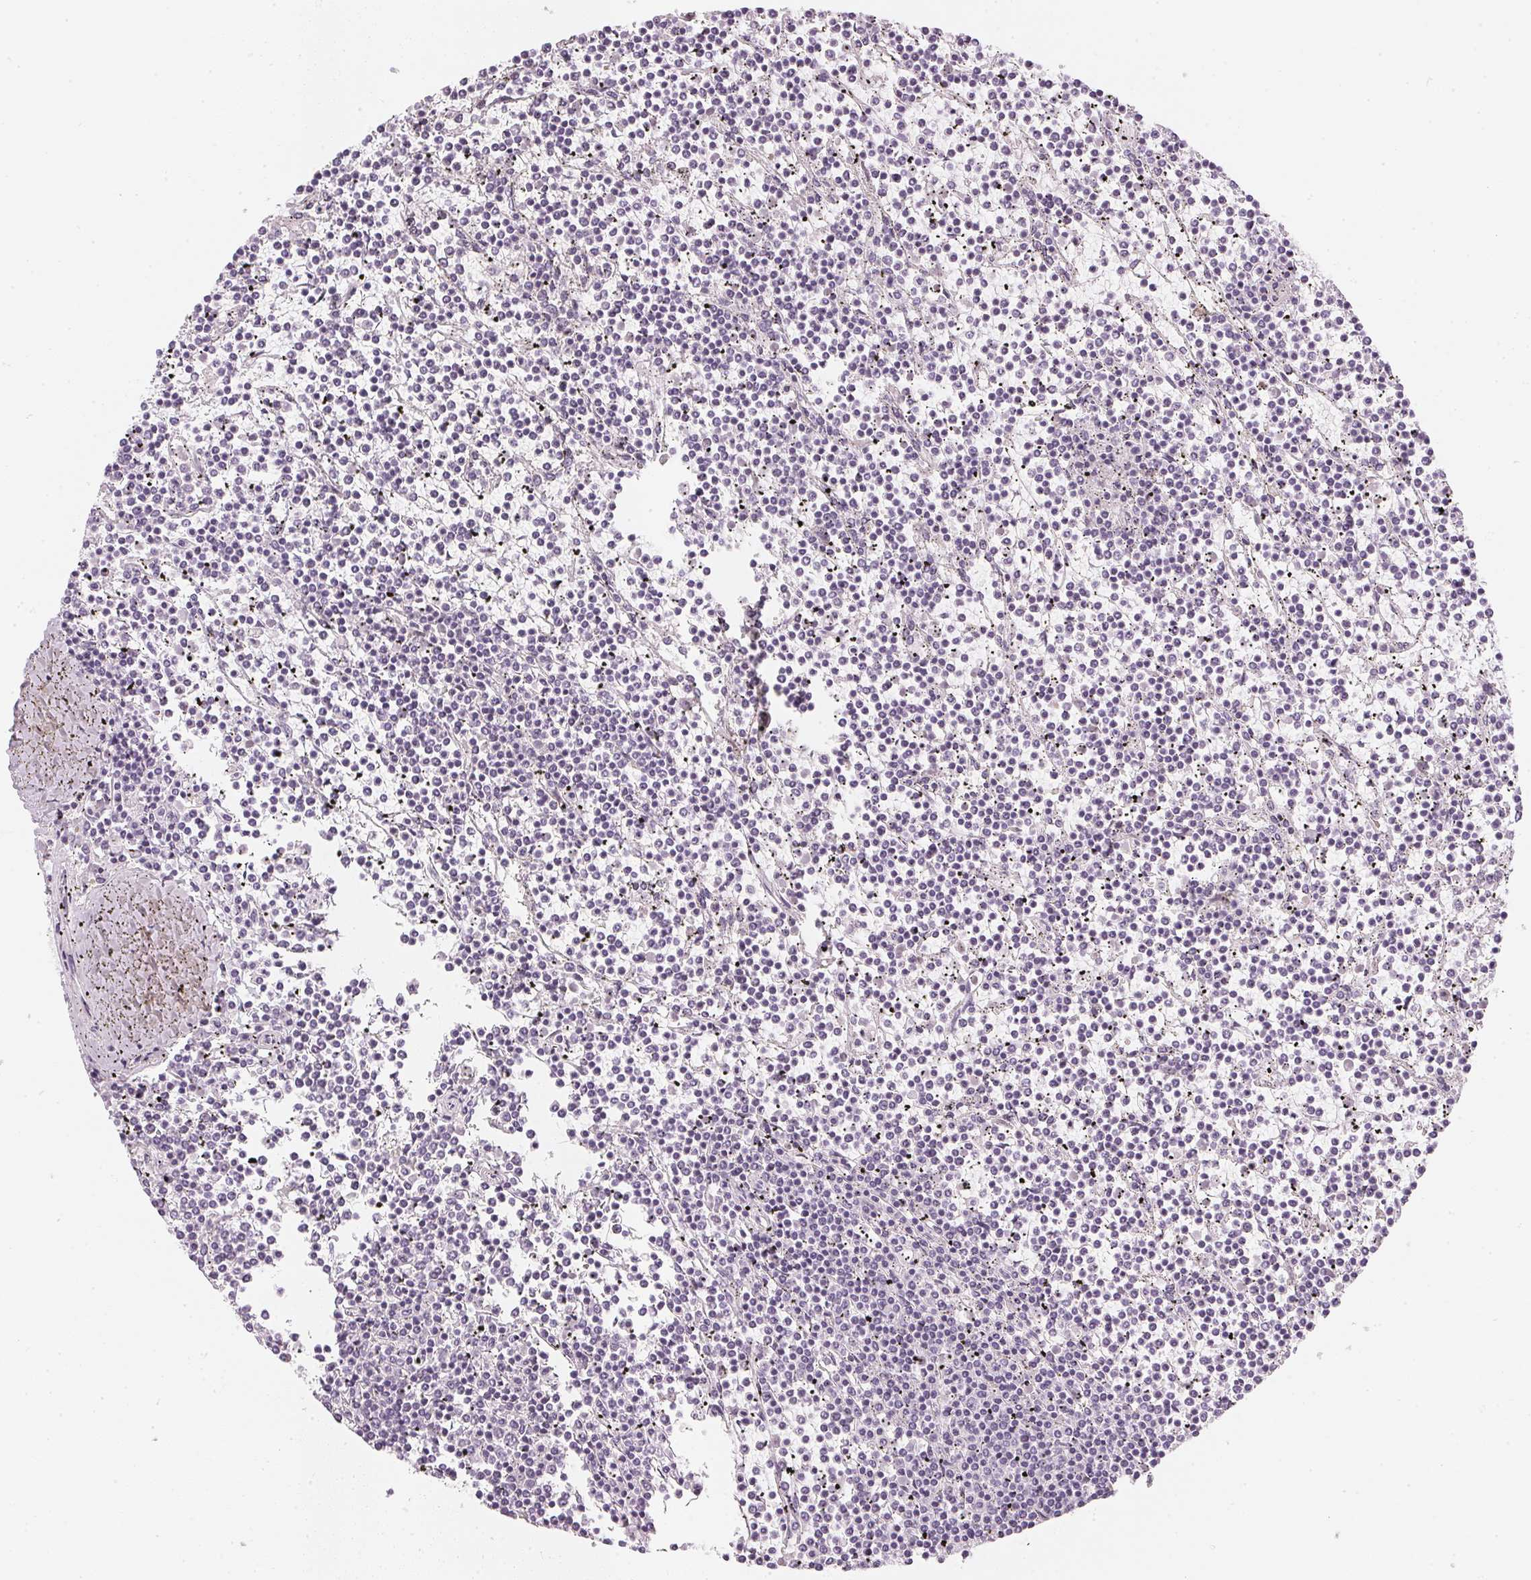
{"staining": {"intensity": "negative", "quantity": "none", "location": "none"}, "tissue": "lymphoma", "cell_type": "Tumor cells", "image_type": "cancer", "snomed": [{"axis": "morphology", "description": "Malignant lymphoma, non-Hodgkin's type, Low grade"}, {"axis": "topography", "description": "Spleen"}], "caption": "Malignant lymphoma, non-Hodgkin's type (low-grade) was stained to show a protein in brown. There is no significant expression in tumor cells.", "gene": "CHST4", "patient": {"sex": "female", "age": 19}}